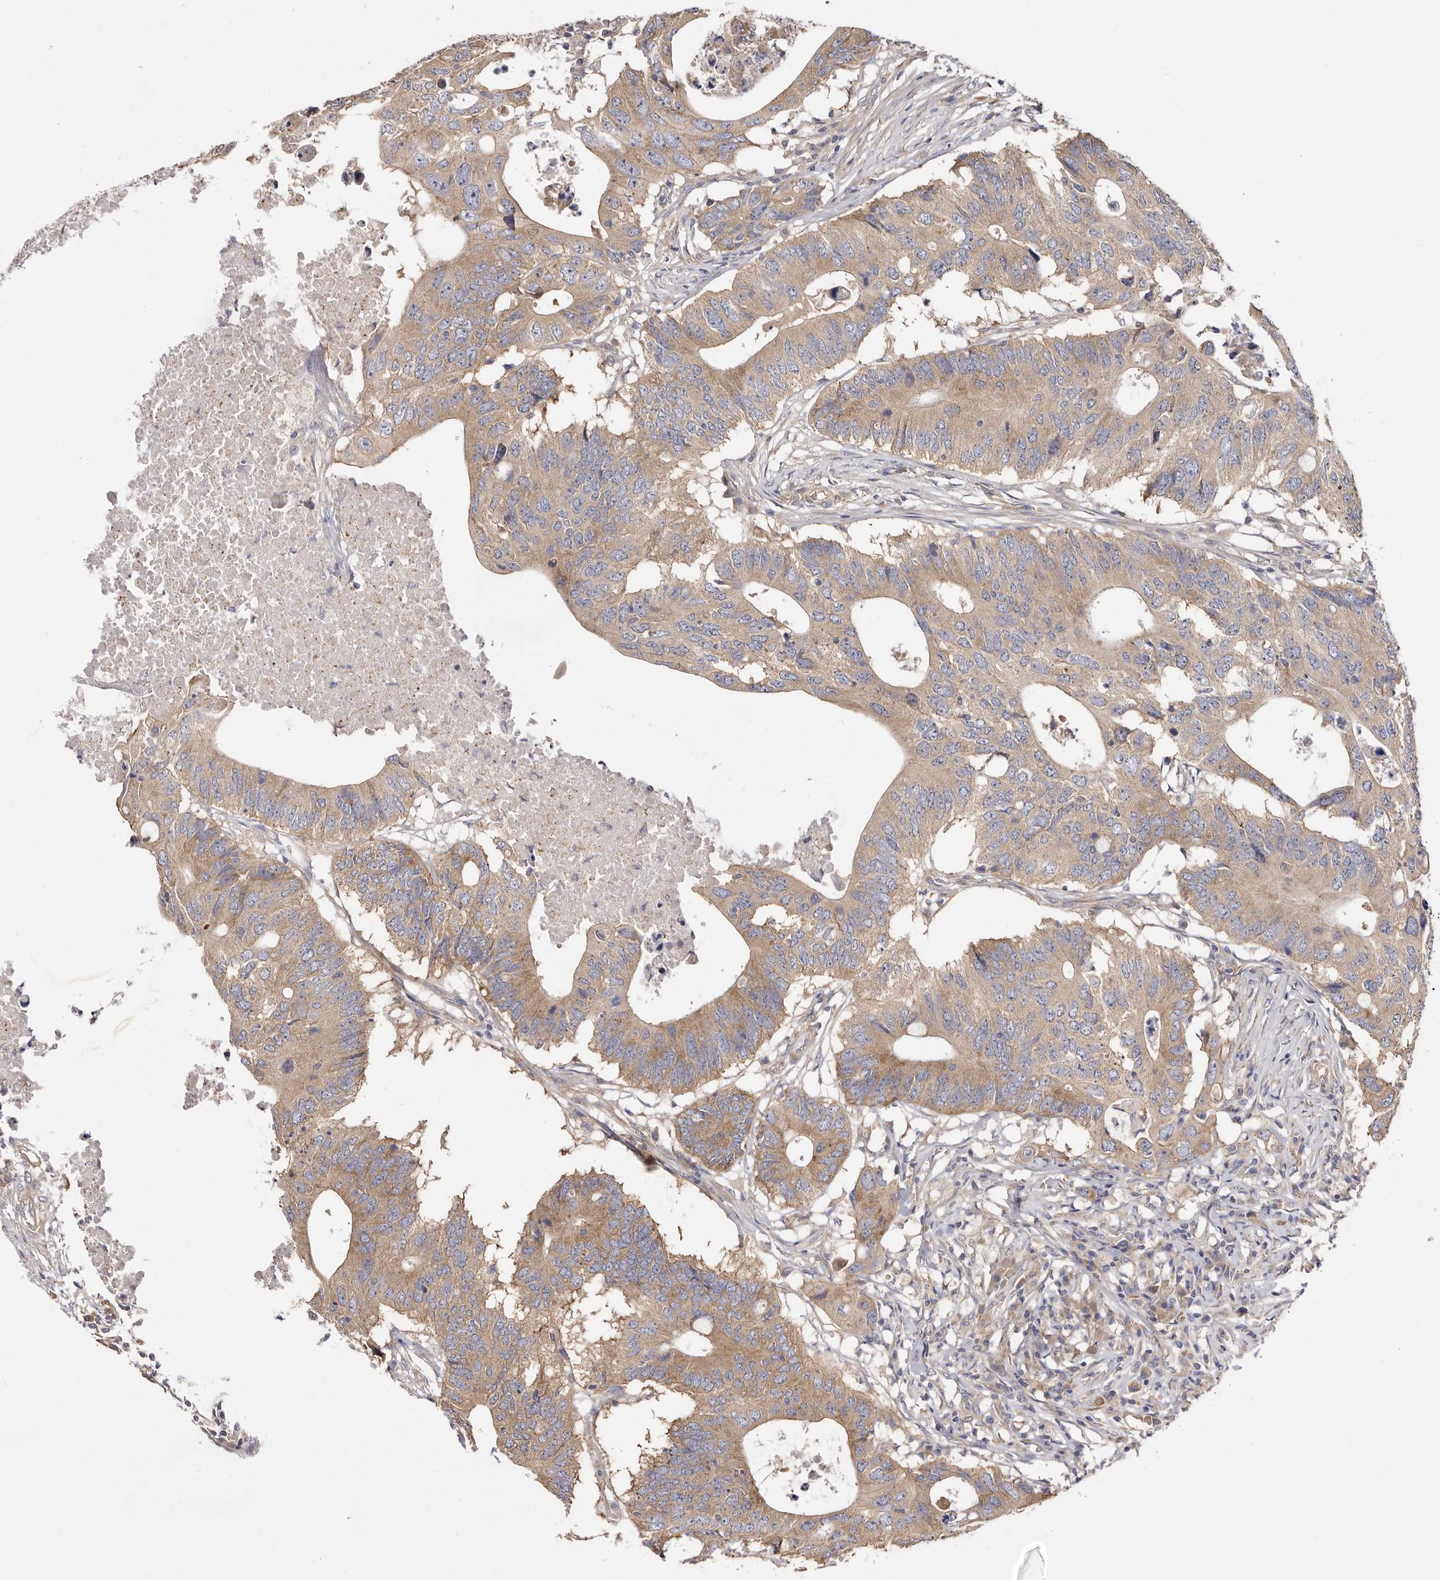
{"staining": {"intensity": "moderate", "quantity": ">75%", "location": "cytoplasmic/membranous"}, "tissue": "colorectal cancer", "cell_type": "Tumor cells", "image_type": "cancer", "snomed": [{"axis": "morphology", "description": "Adenocarcinoma, NOS"}, {"axis": "topography", "description": "Colon"}], "caption": "Colorectal cancer stained with DAB immunohistochemistry exhibits medium levels of moderate cytoplasmic/membranous expression in approximately >75% of tumor cells.", "gene": "FAM167B", "patient": {"sex": "male", "age": 71}}